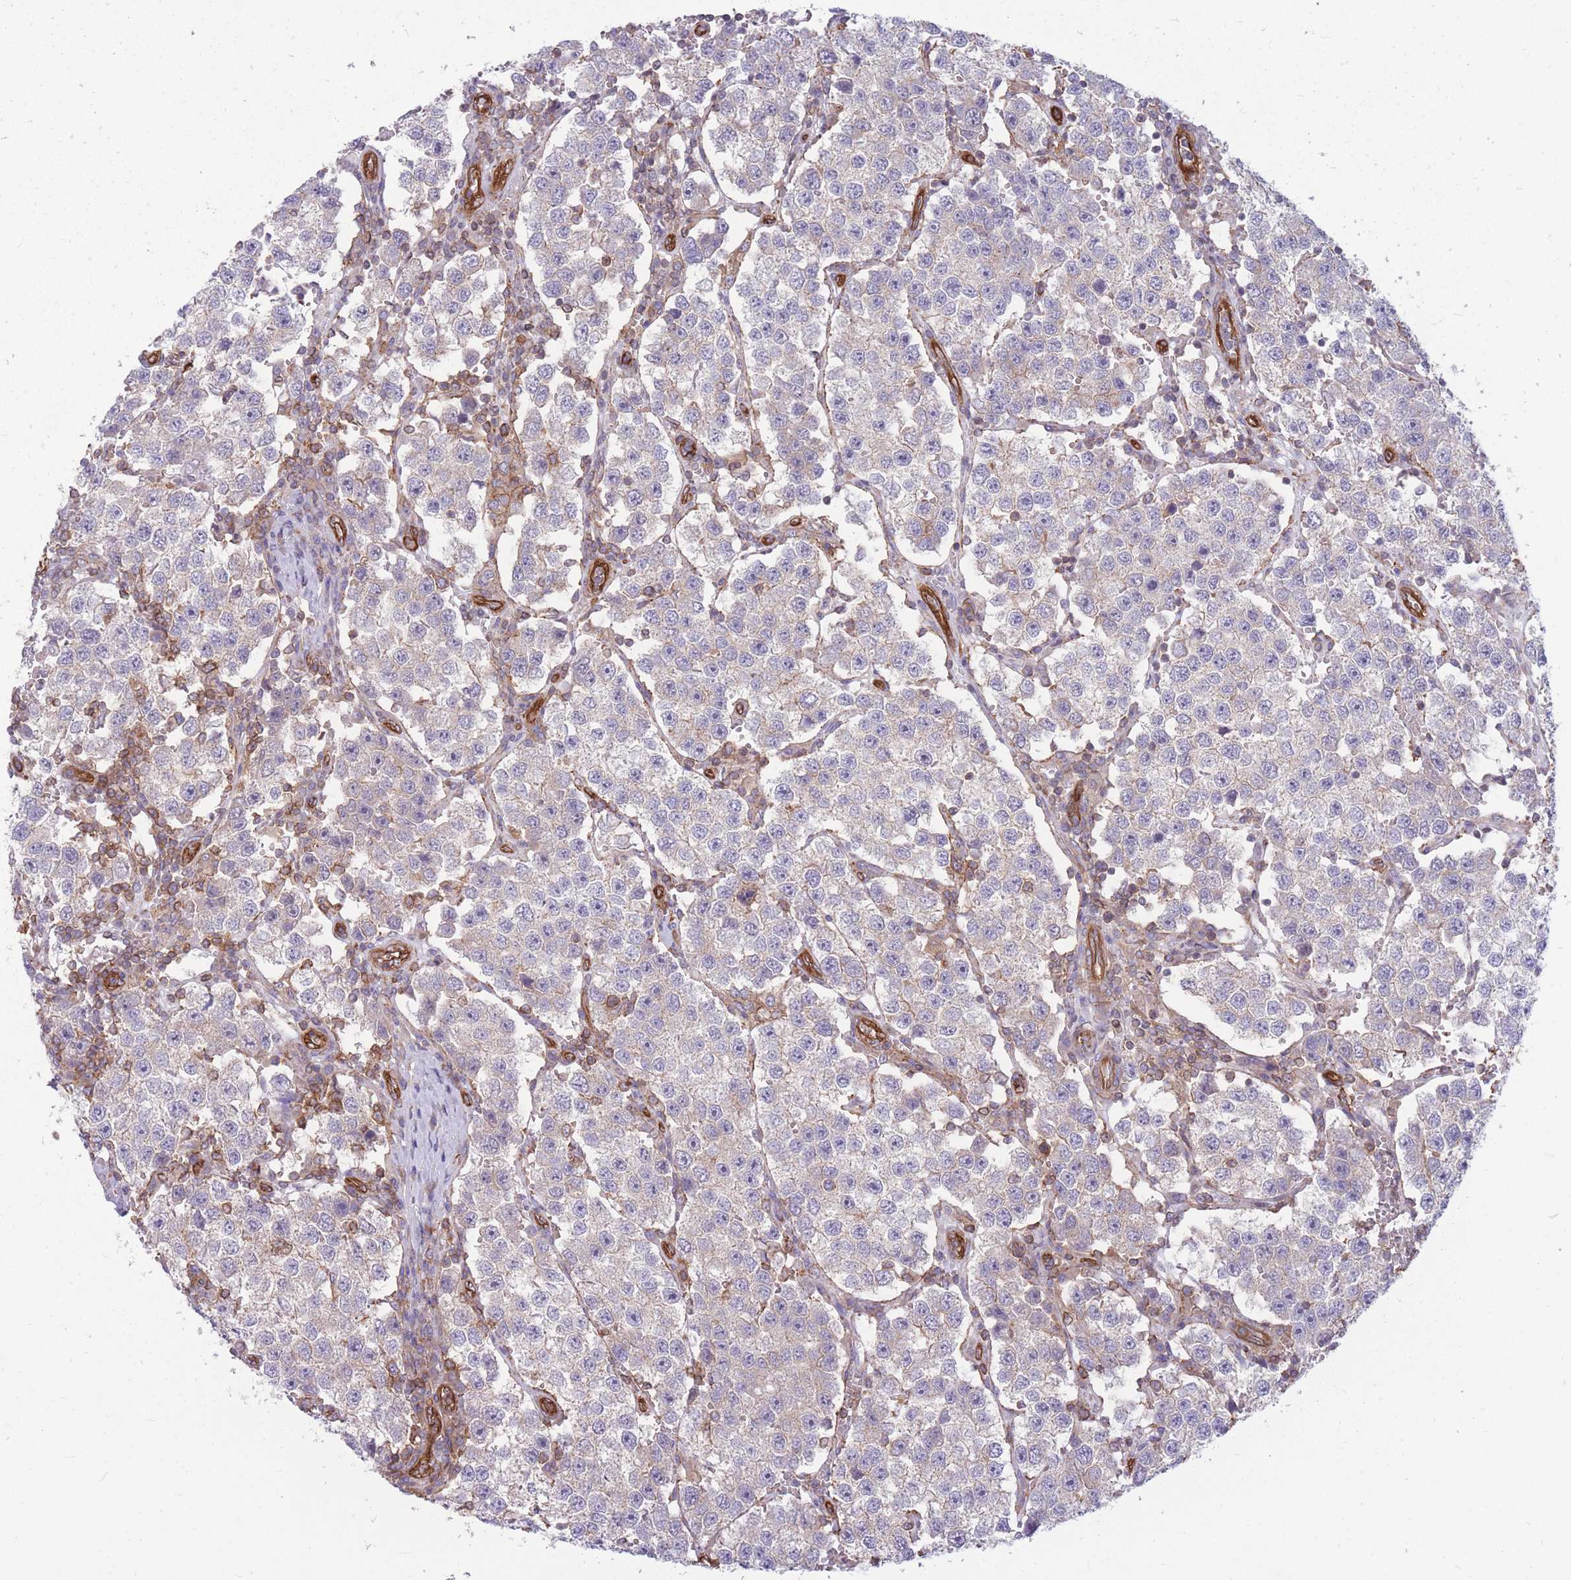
{"staining": {"intensity": "negative", "quantity": "none", "location": "none"}, "tissue": "testis cancer", "cell_type": "Tumor cells", "image_type": "cancer", "snomed": [{"axis": "morphology", "description": "Seminoma, NOS"}, {"axis": "topography", "description": "Testis"}], "caption": "Immunohistochemistry (IHC) histopathology image of neoplastic tissue: testis seminoma stained with DAB (3,3'-diaminobenzidine) reveals no significant protein expression in tumor cells.", "gene": "GGA1", "patient": {"sex": "male", "age": 37}}